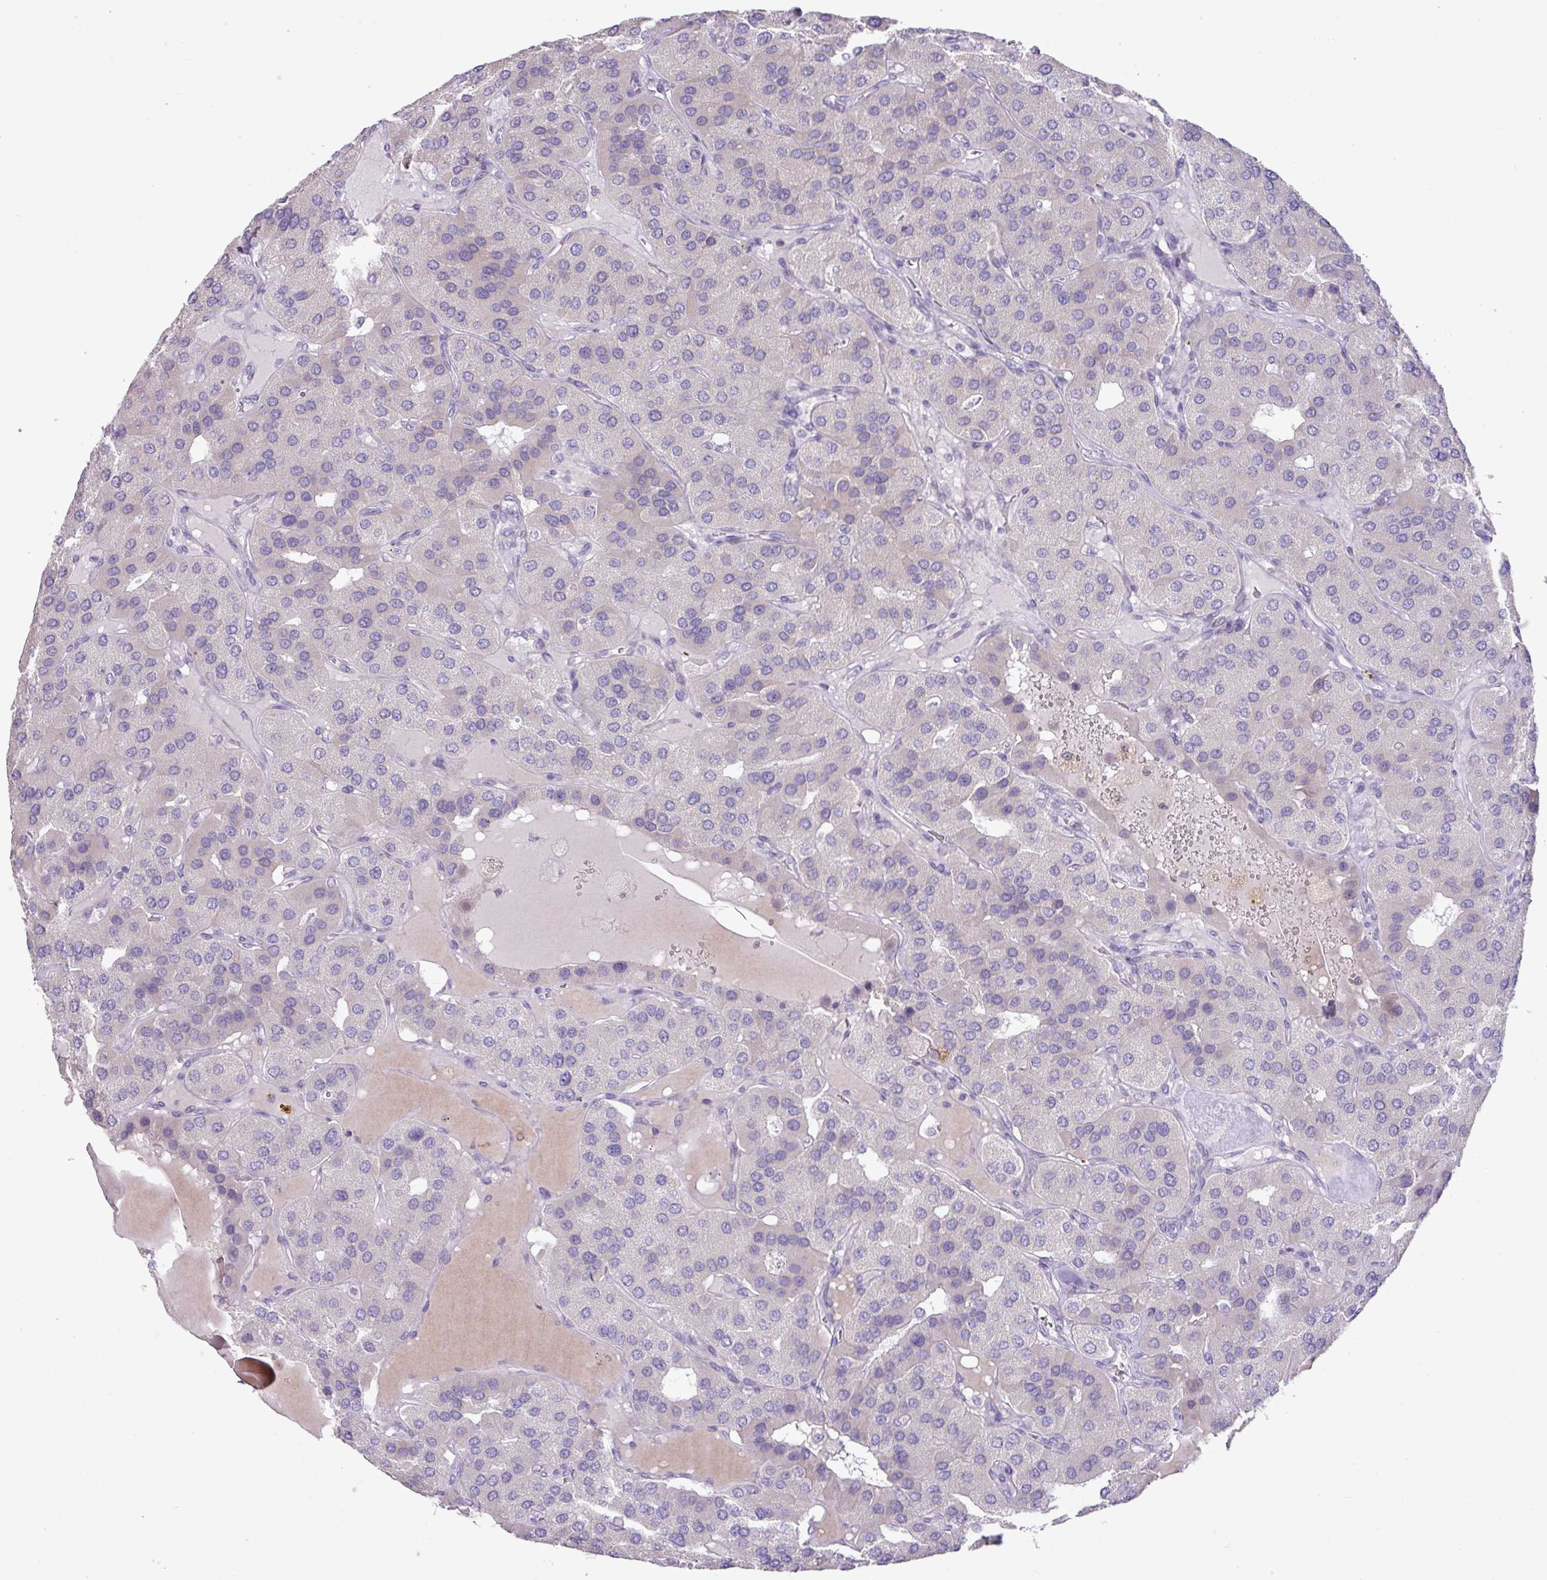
{"staining": {"intensity": "negative", "quantity": "none", "location": "none"}, "tissue": "parathyroid gland", "cell_type": "Glandular cells", "image_type": "normal", "snomed": [{"axis": "morphology", "description": "Normal tissue, NOS"}, {"axis": "morphology", "description": "Adenoma, NOS"}, {"axis": "topography", "description": "Parathyroid gland"}], "caption": "Protein analysis of benign parathyroid gland displays no significant positivity in glandular cells. (Stains: DAB (3,3'-diaminobenzidine) IHC with hematoxylin counter stain, Microscopy: brightfield microscopy at high magnification).", "gene": "ANKRD13B", "patient": {"sex": "female", "age": 86}}